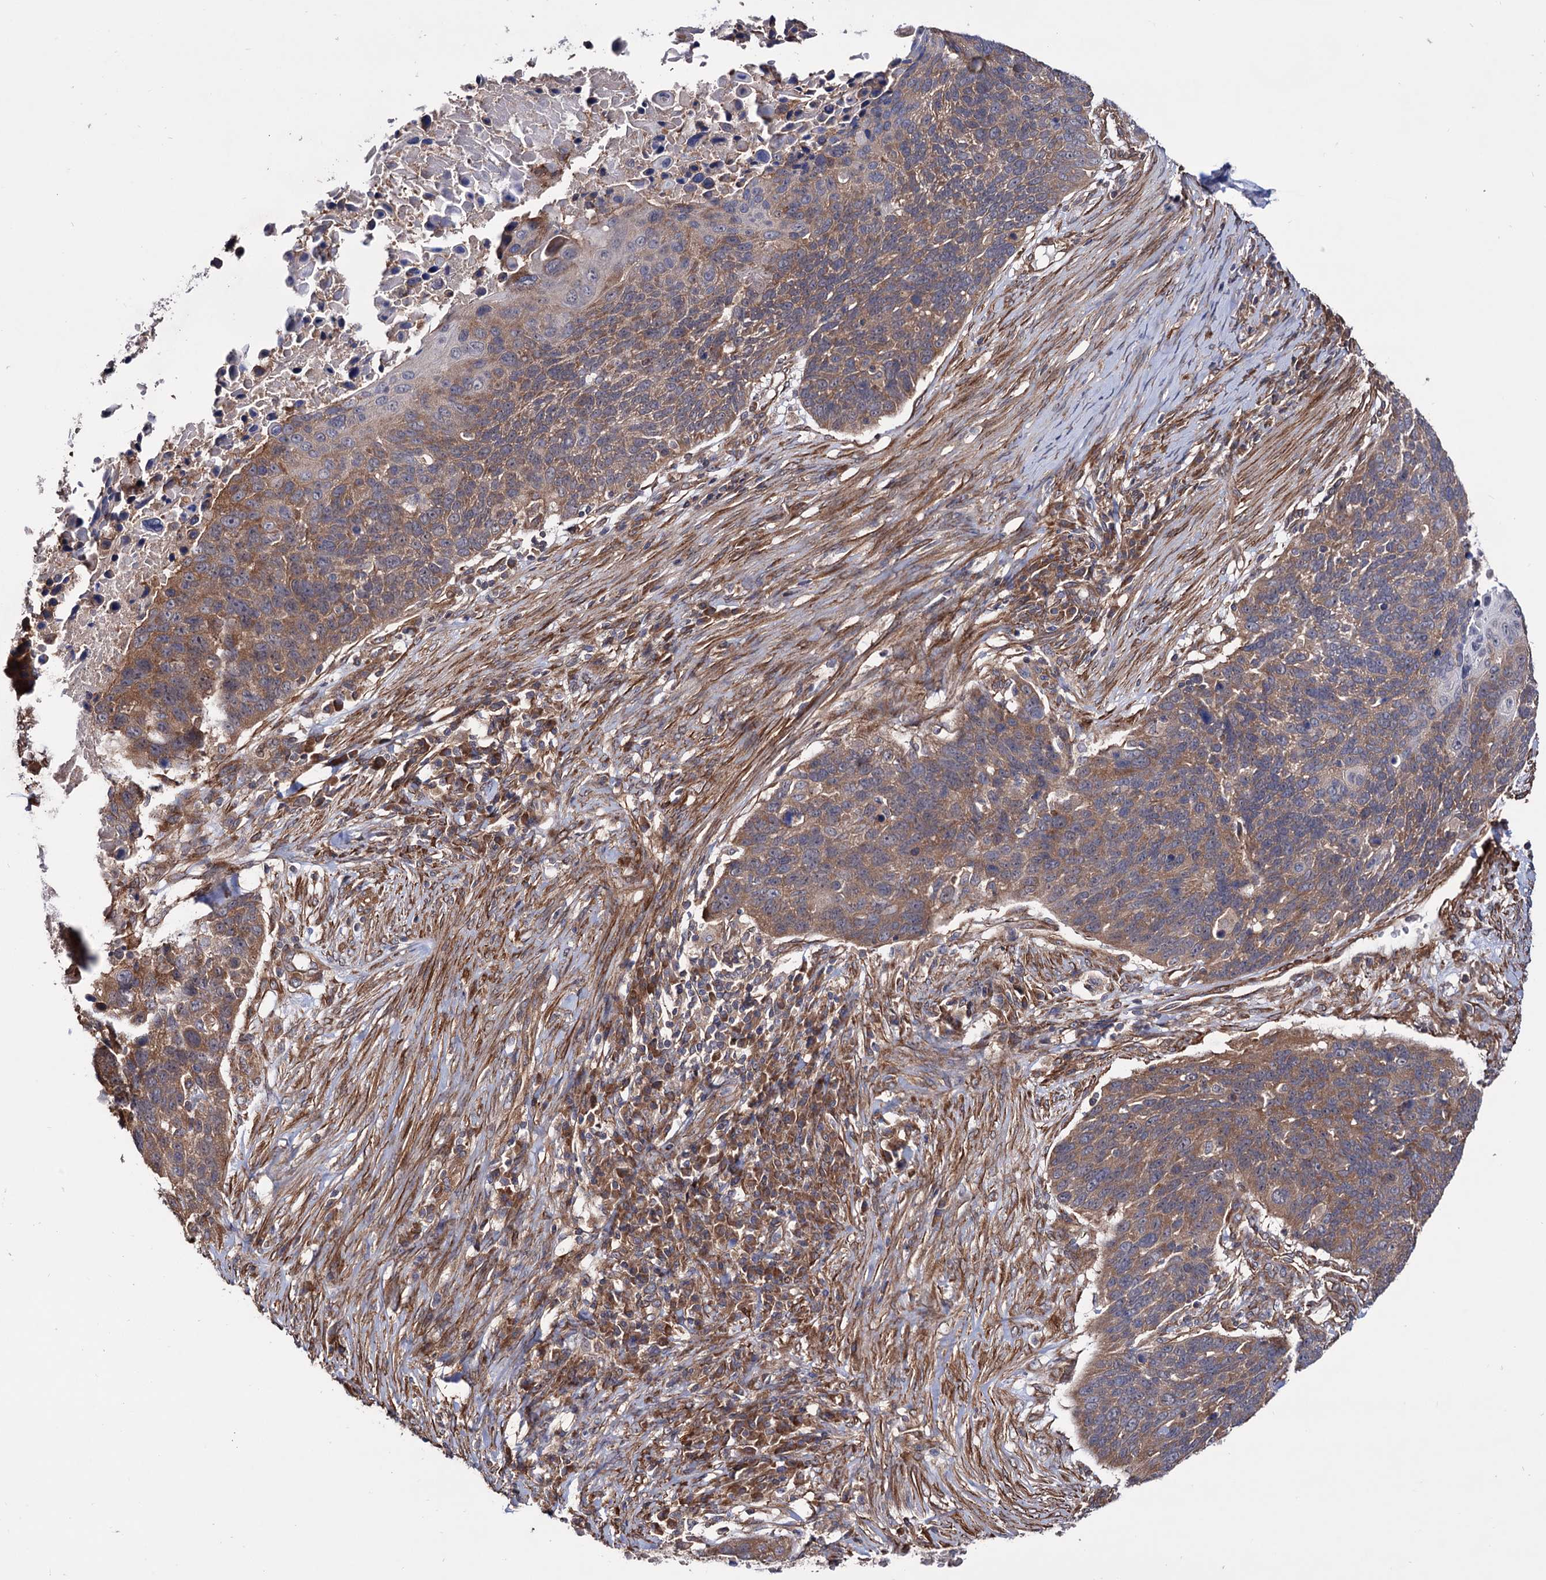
{"staining": {"intensity": "moderate", "quantity": ">75%", "location": "cytoplasmic/membranous"}, "tissue": "lung cancer", "cell_type": "Tumor cells", "image_type": "cancer", "snomed": [{"axis": "morphology", "description": "Normal tissue, NOS"}, {"axis": "morphology", "description": "Squamous cell carcinoma, NOS"}, {"axis": "topography", "description": "Lymph node"}, {"axis": "topography", "description": "Lung"}], "caption": "Squamous cell carcinoma (lung) stained with IHC demonstrates moderate cytoplasmic/membranous staining in about >75% of tumor cells. Immunohistochemistry stains the protein in brown and the nuclei are stained blue.", "gene": "FERMT2", "patient": {"sex": "male", "age": 66}}